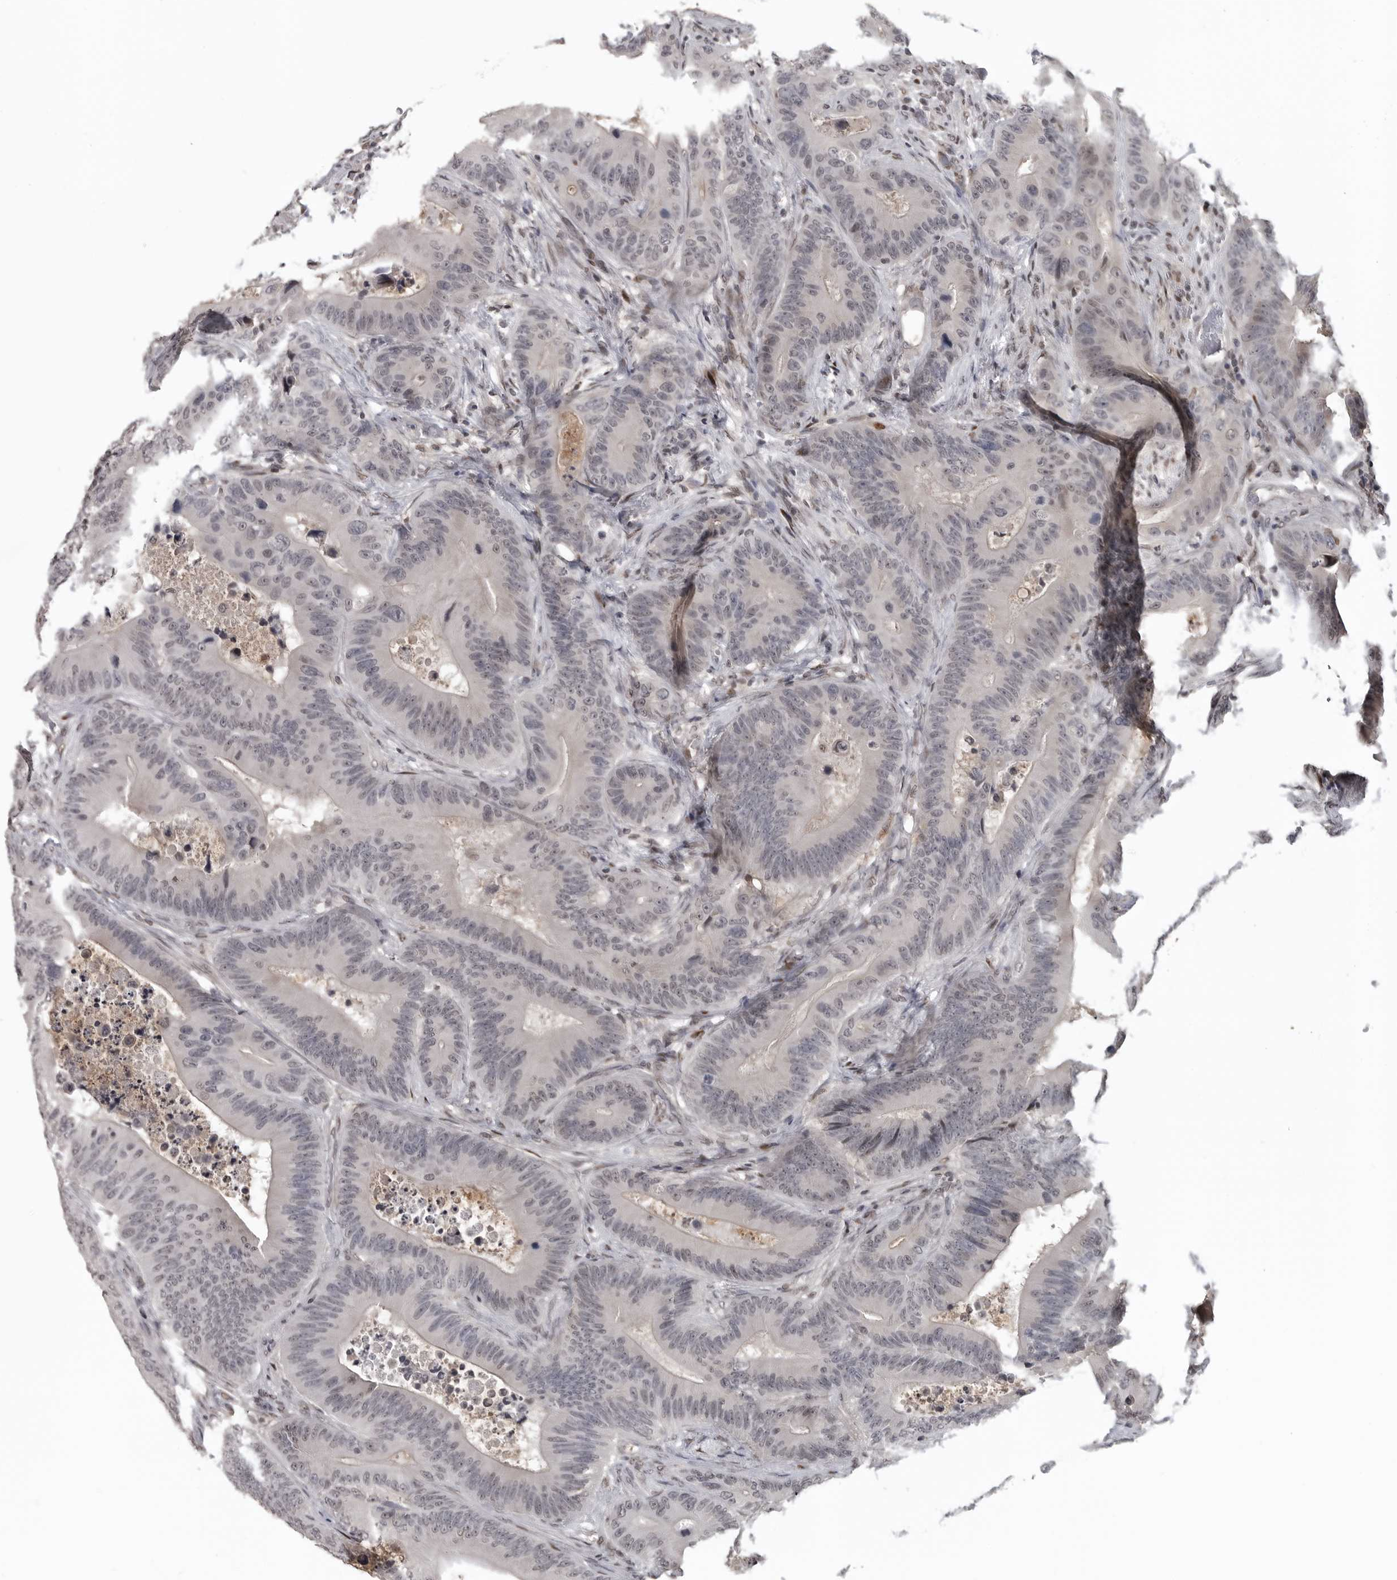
{"staining": {"intensity": "negative", "quantity": "none", "location": "none"}, "tissue": "colorectal cancer", "cell_type": "Tumor cells", "image_type": "cancer", "snomed": [{"axis": "morphology", "description": "Adenocarcinoma, NOS"}, {"axis": "topography", "description": "Colon"}], "caption": "Immunohistochemical staining of colorectal cancer (adenocarcinoma) demonstrates no significant positivity in tumor cells.", "gene": "C8orf58", "patient": {"sex": "male", "age": 83}}